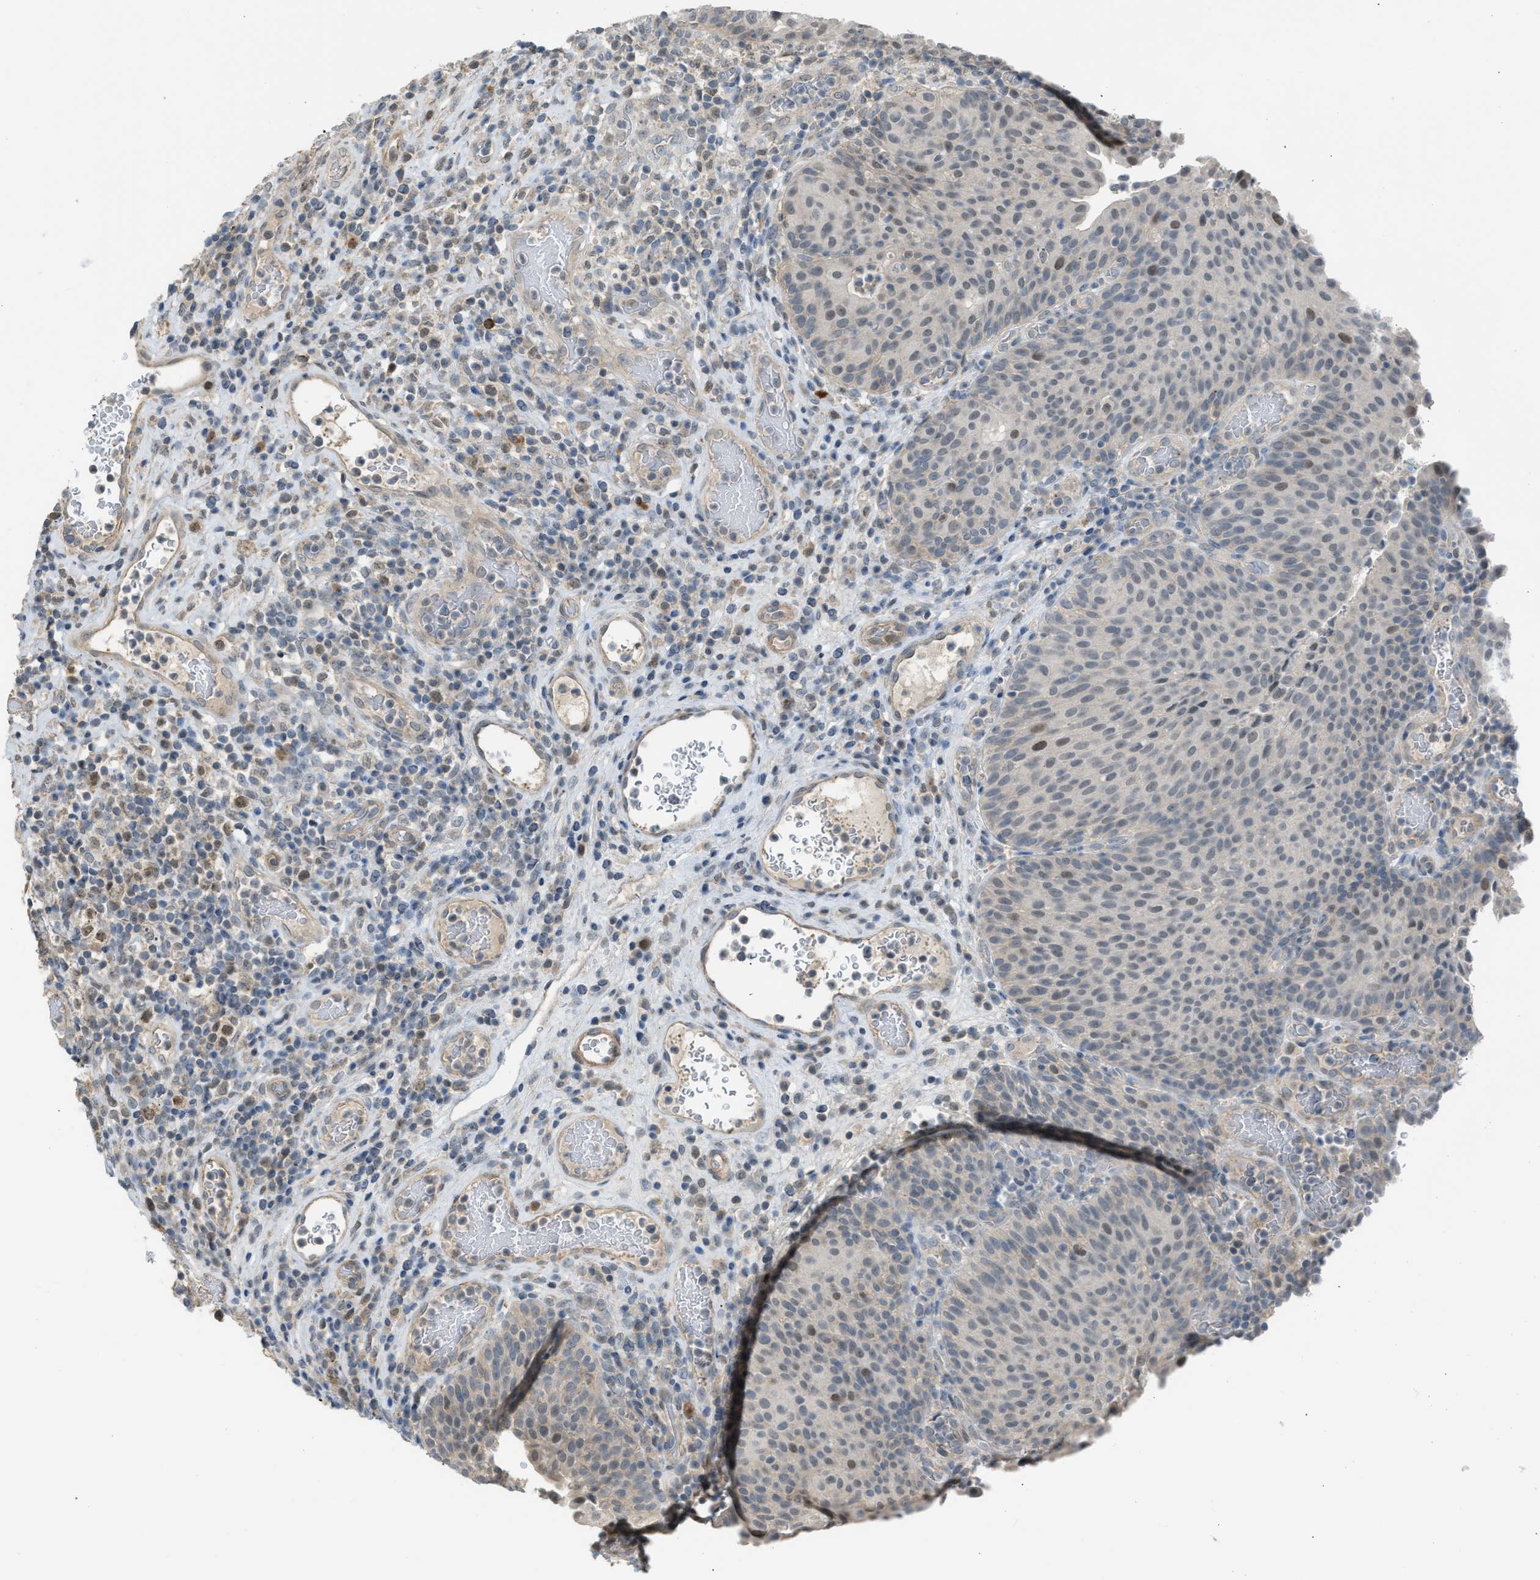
{"staining": {"intensity": "weak", "quantity": "<25%", "location": "nuclear"}, "tissue": "urothelial cancer", "cell_type": "Tumor cells", "image_type": "cancer", "snomed": [{"axis": "morphology", "description": "Urothelial carcinoma, Low grade"}, {"axis": "topography", "description": "Urinary bladder"}], "caption": "Tumor cells show no significant protein positivity in low-grade urothelial carcinoma.", "gene": "TTBK2", "patient": {"sex": "female", "age": 75}}